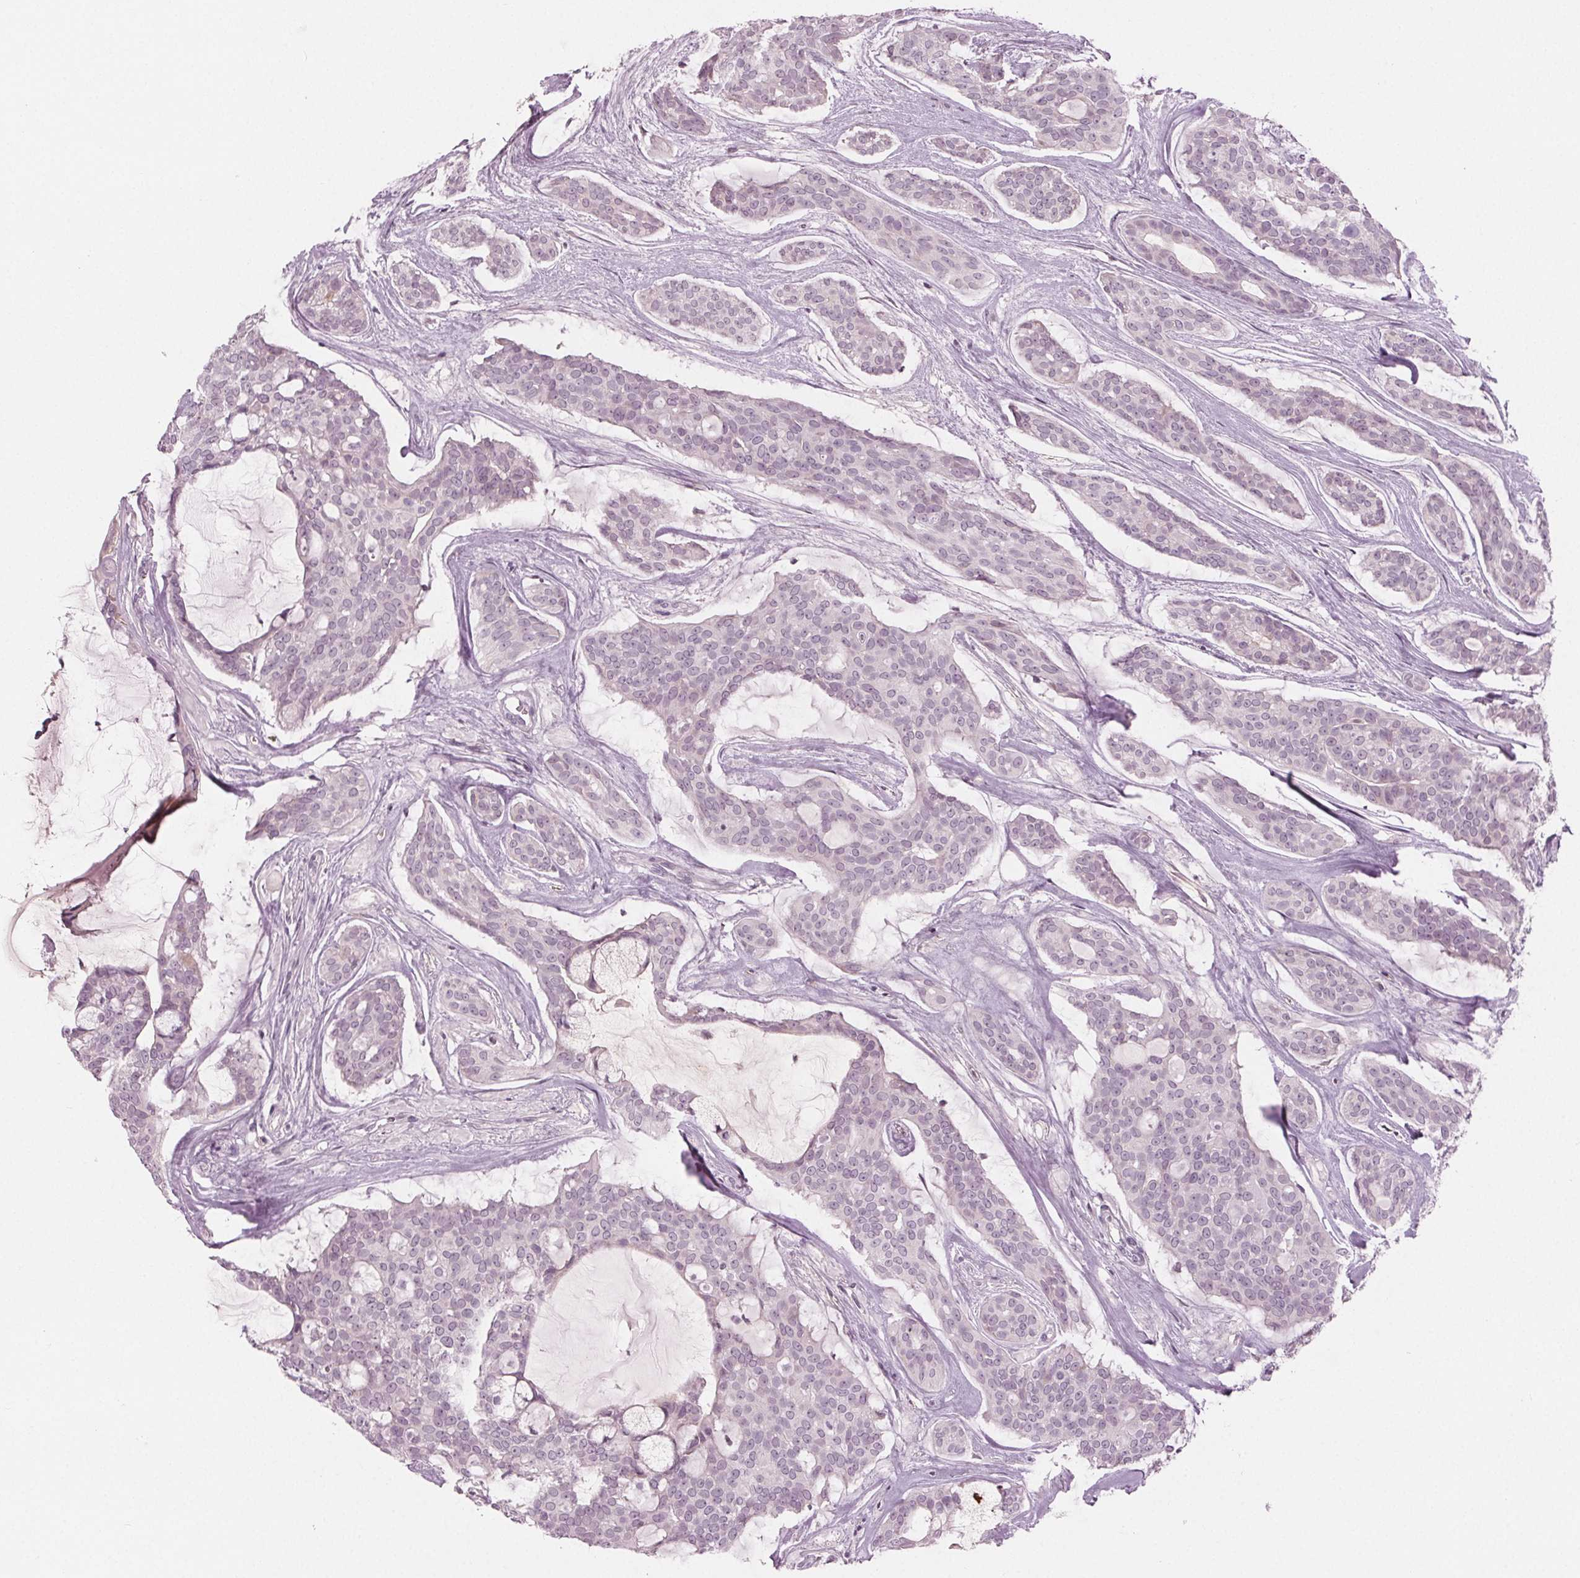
{"staining": {"intensity": "negative", "quantity": "none", "location": "none"}, "tissue": "head and neck cancer", "cell_type": "Tumor cells", "image_type": "cancer", "snomed": [{"axis": "morphology", "description": "Adenocarcinoma, NOS"}, {"axis": "topography", "description": "Head-Neck"}], "caption": "Tumor cells are negative for brown protein staining in head and neck cancer (adenocarcinoma).", "gene": "PRAP1", "patient": {"sex": "male", "age": 66}}